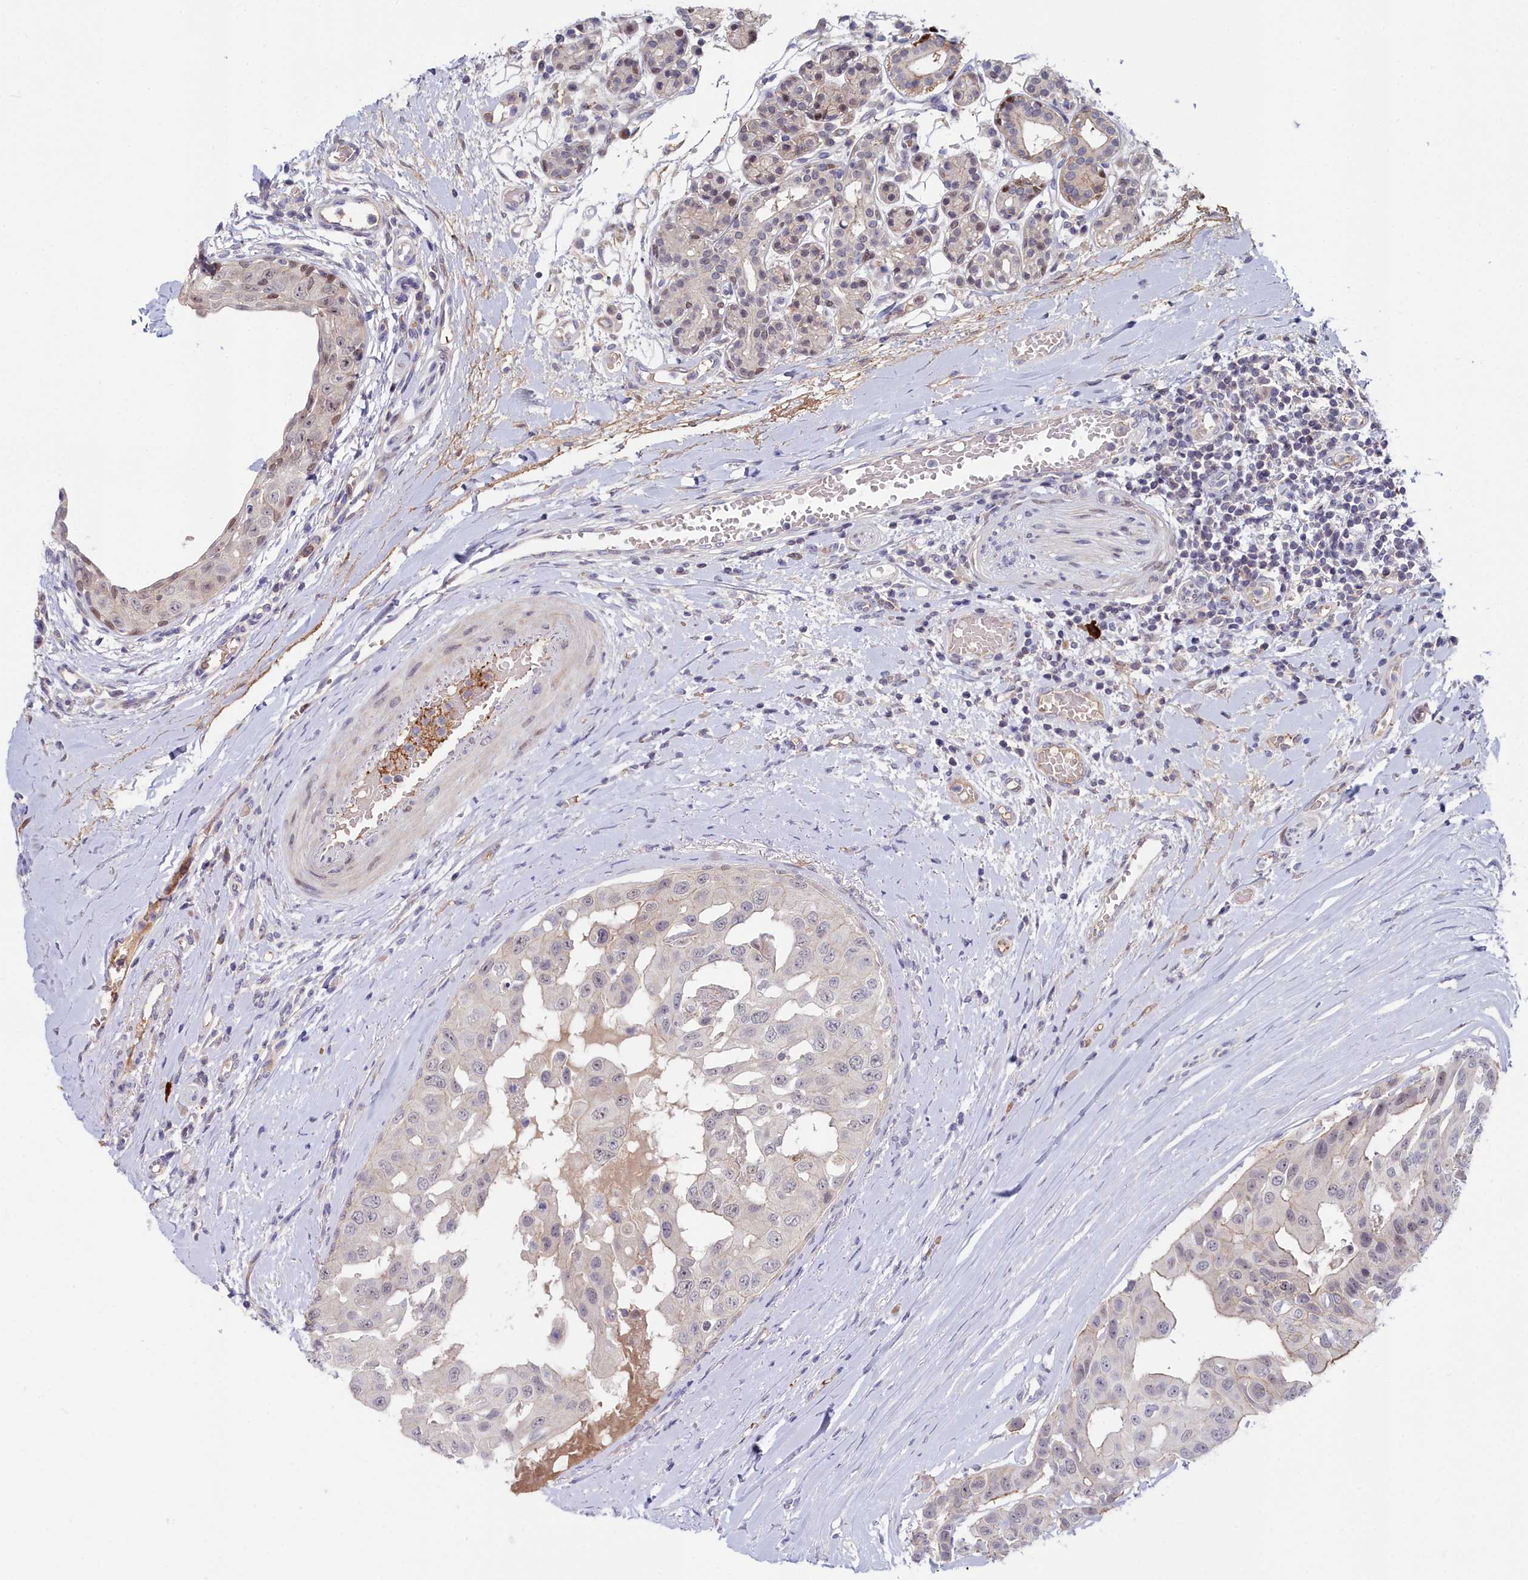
{"staining": {"intensity": "weak", "quantity": "25%-75%", "location": "nuclear"}, "tissue": "head and neck cancer", "cell_type": "Tumor cells", "image_type": "cancer", "snomed": [{"axis": "morphology", "description": "Adenocarcinoma, NOS"}, {"axis": "morphology", "description": "Adenocarcinoma, metastatic, NOS"}, {"axis": "topography", "description": "Head-Neck"}], "caption": "Human head and neck adenocarcinoma stained for a protein (brown) reveals weak nuclear positive expression in about 25%-75% of tumor cells.", "gene": "KCTD18", "patient": {"sex": "male", "age": 75}}